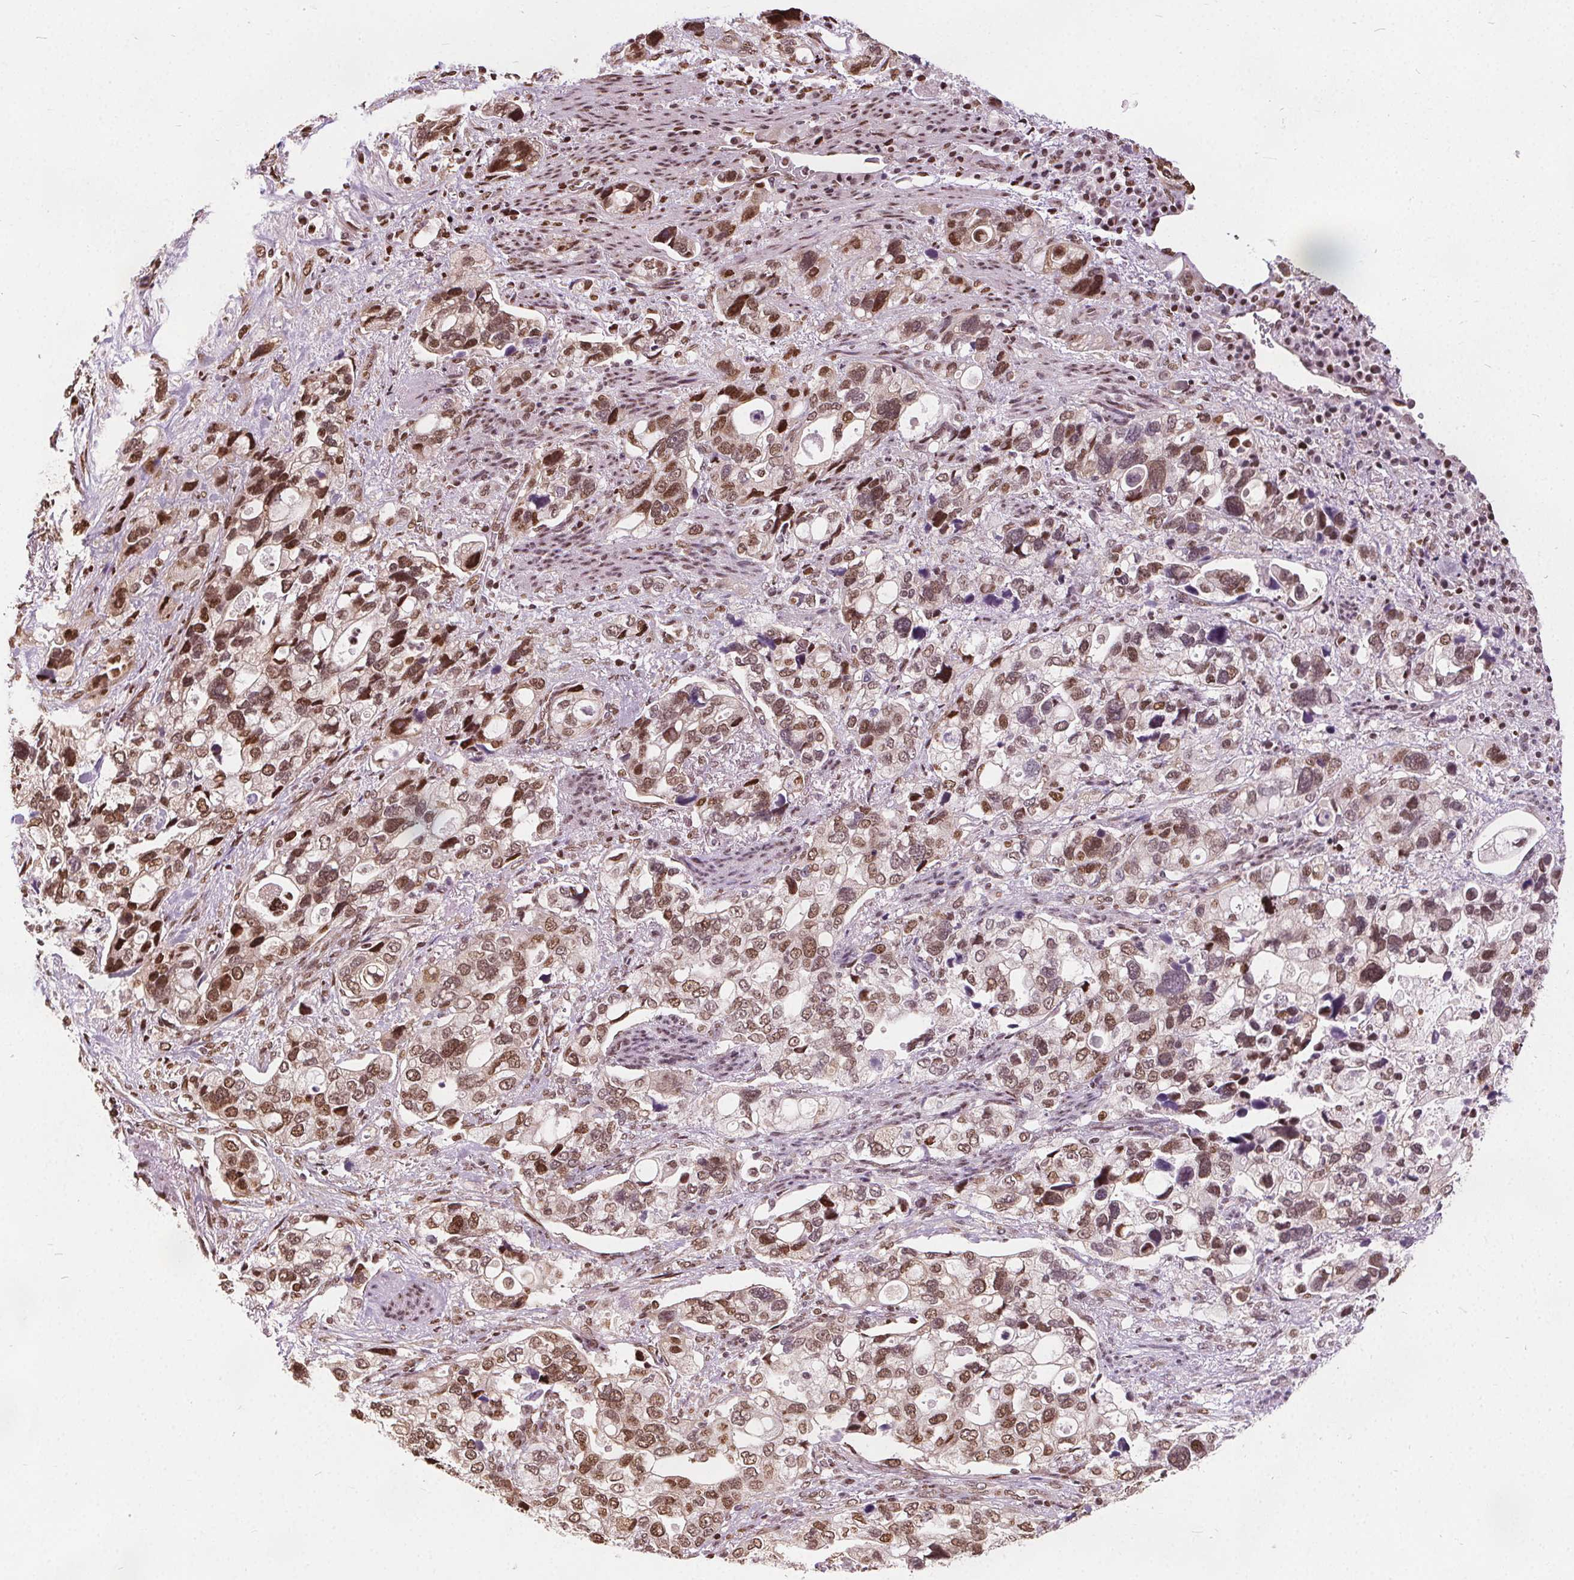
{"staining": {"intensity": "moderate", "quantity": ">75%", "location": "nuclear"}, "tissue": "stomach cancer", "cell_type": "Tumor cells", "image_type": "cancer", "snomed": [{"axis": "morphology", "description": "Adenocarcinoma, NOS"}, {"axis": "topography", "description": "Stomach, upper"}], "caption": "Immunohistochemical staining of adenocarcinoma (stomach) exhibits moderate nuclear protein staining in approximately >75% of tumor cells.", "gene": "ISLR2", "patient": {"sex": "female", "age": 81}}